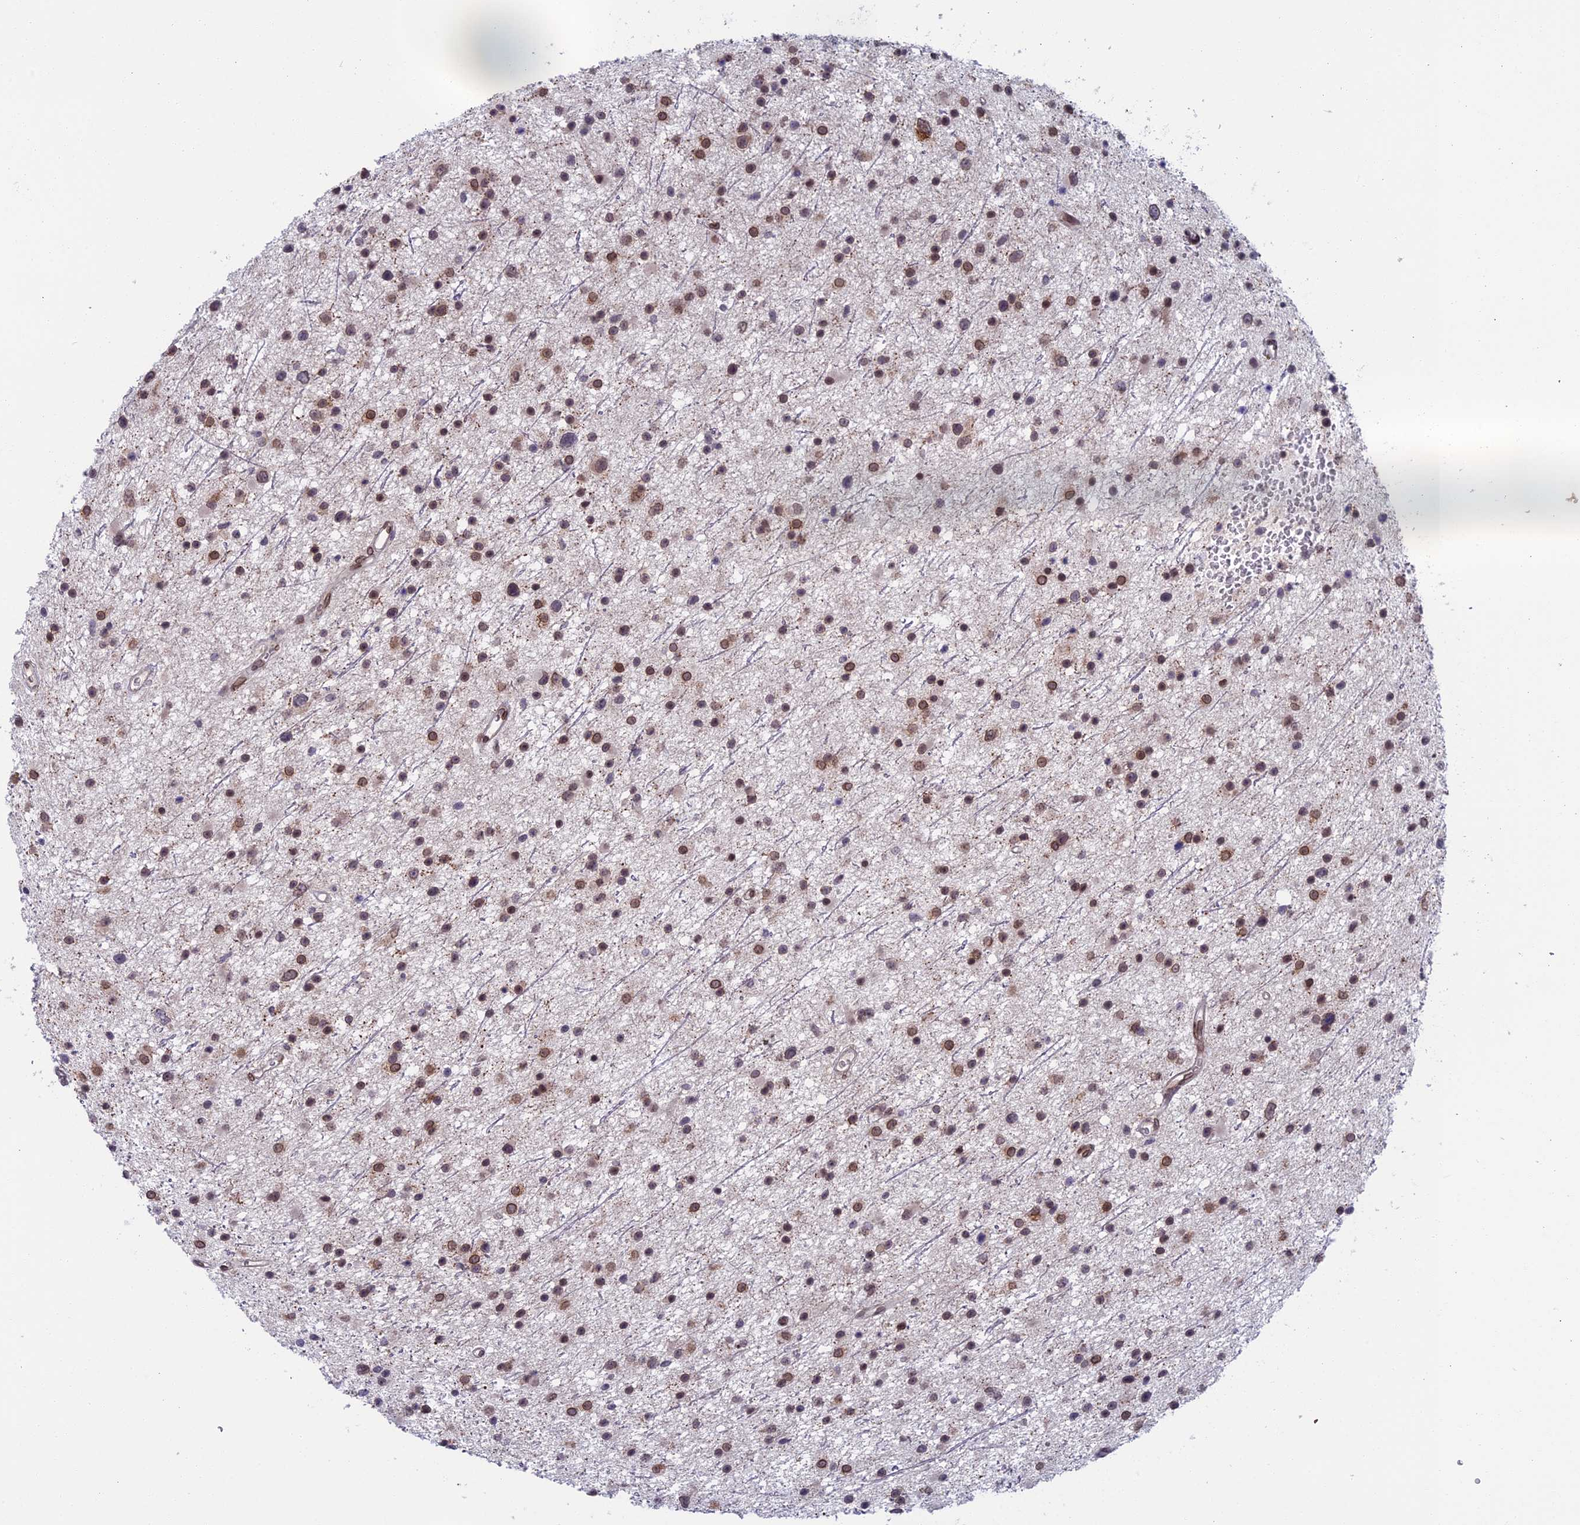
{"staining": {"intensity": "strong", "quantity": "25%-75%", "location": "nuclear"}, "tissue": "glioma", "cell_type": "Tumor cells", "image_type": "cancer", "snomed": [{"axis": "morphology", "description": "Glioma, malignant, Low grade"}, {"axis": "topography", "description": "Cerebral cortex"}], "caption": "Brown immunohistochemical staining in glioma shows strong nuclear expression in approximately 25%-75% of tumor cells.", "gene": "GPSM1", "patient": {"sex": "female", "age": 39}}